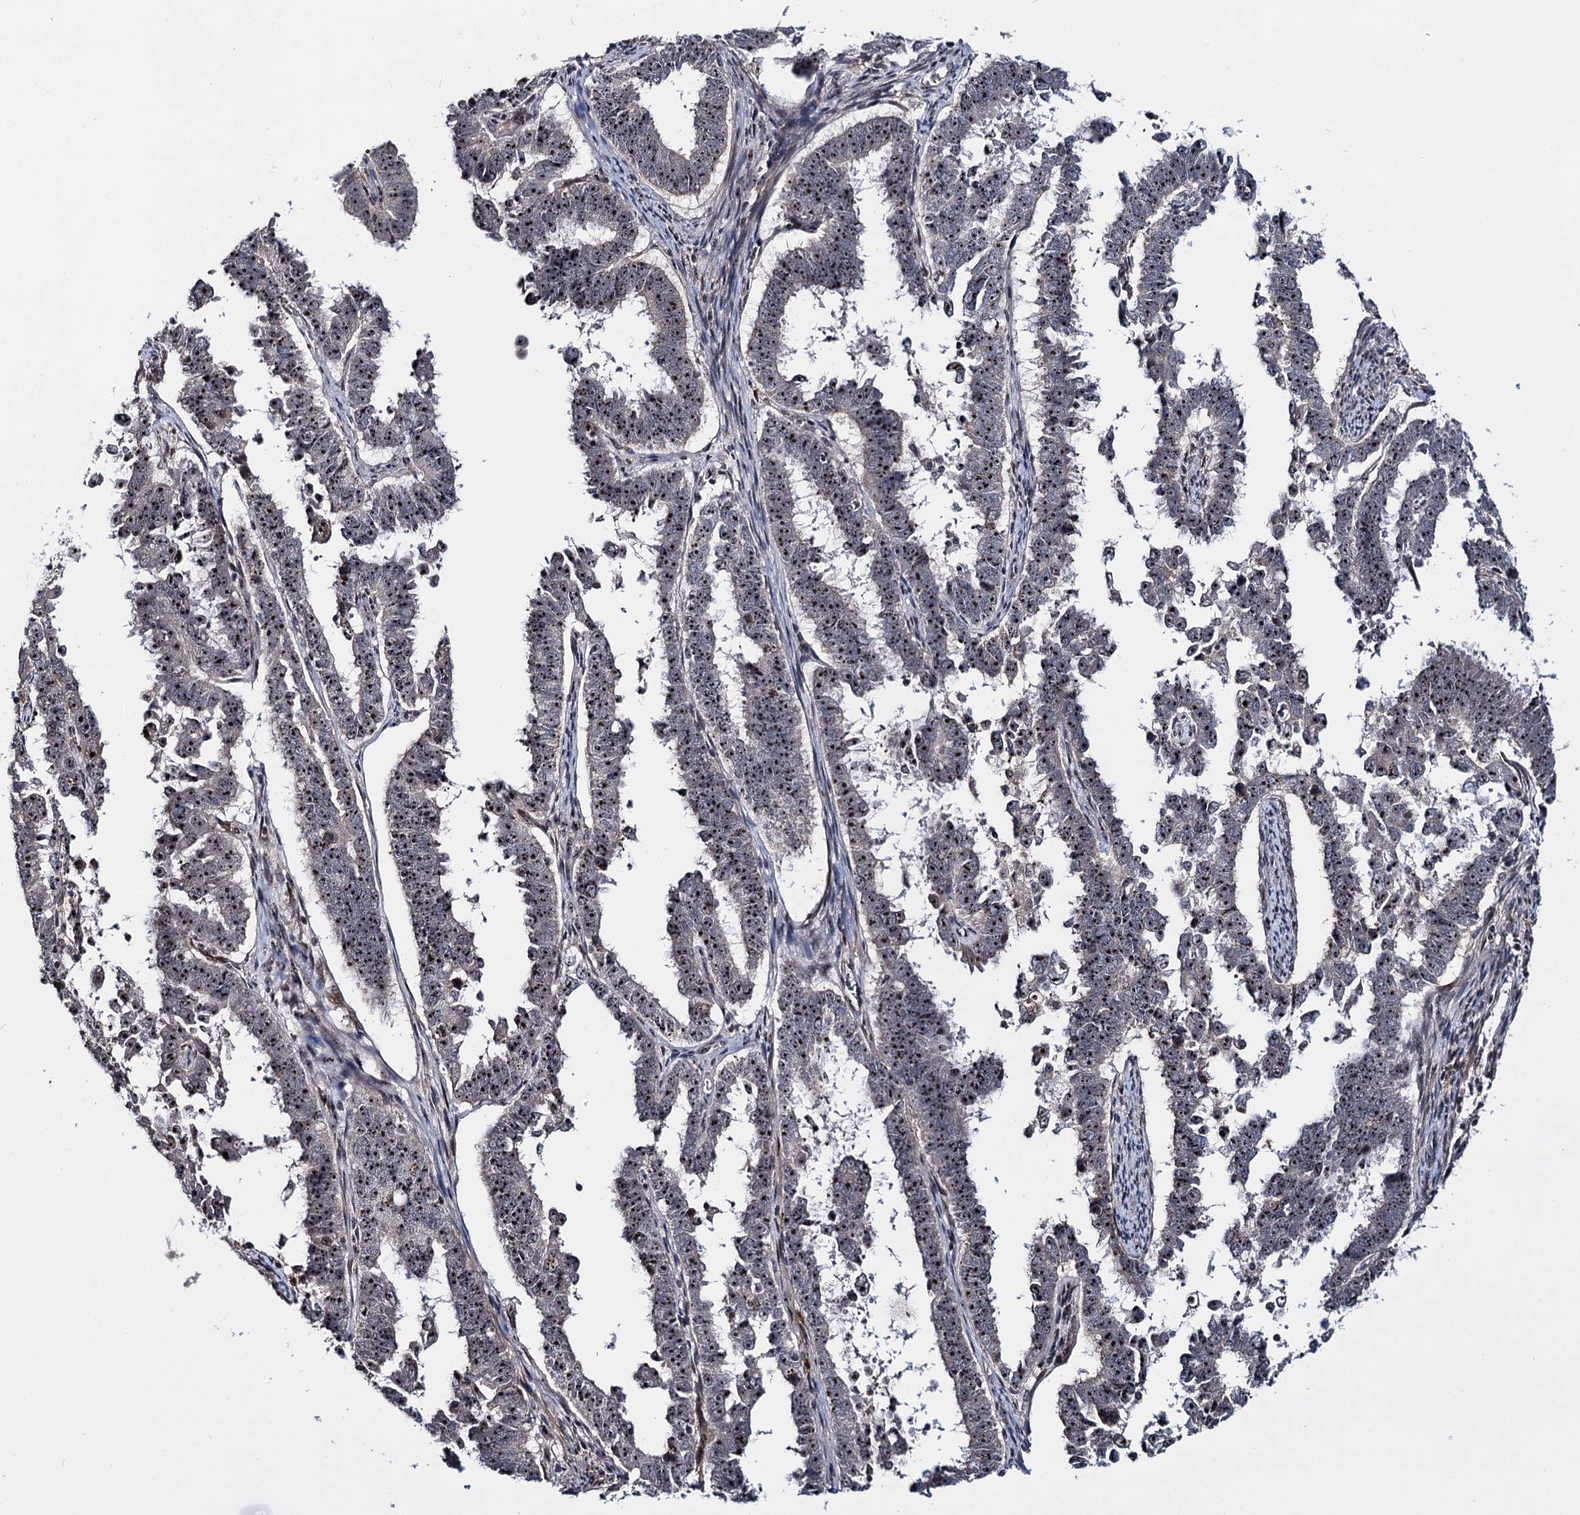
{"staining": {"intensity": "moderate", "quantity": ">75%", "location": "nuclear"}, "tissue": "endometrial cancer", "cell_type": "Tumor cells", "image_type": "cancer", "snomed": [{"axis": "morphology", "description": "Adenocarcinoma, NOS"}, {"axis": "topography", "description": "Endometrium"}], "caption": "Endometrial adenocarcinoma stained with a brown dye reveals moderate nuclear positive positivity in about >75% of tumor cells.", "gene": "SUPT20H", "patient": {"sex": "female", "age": 75}}